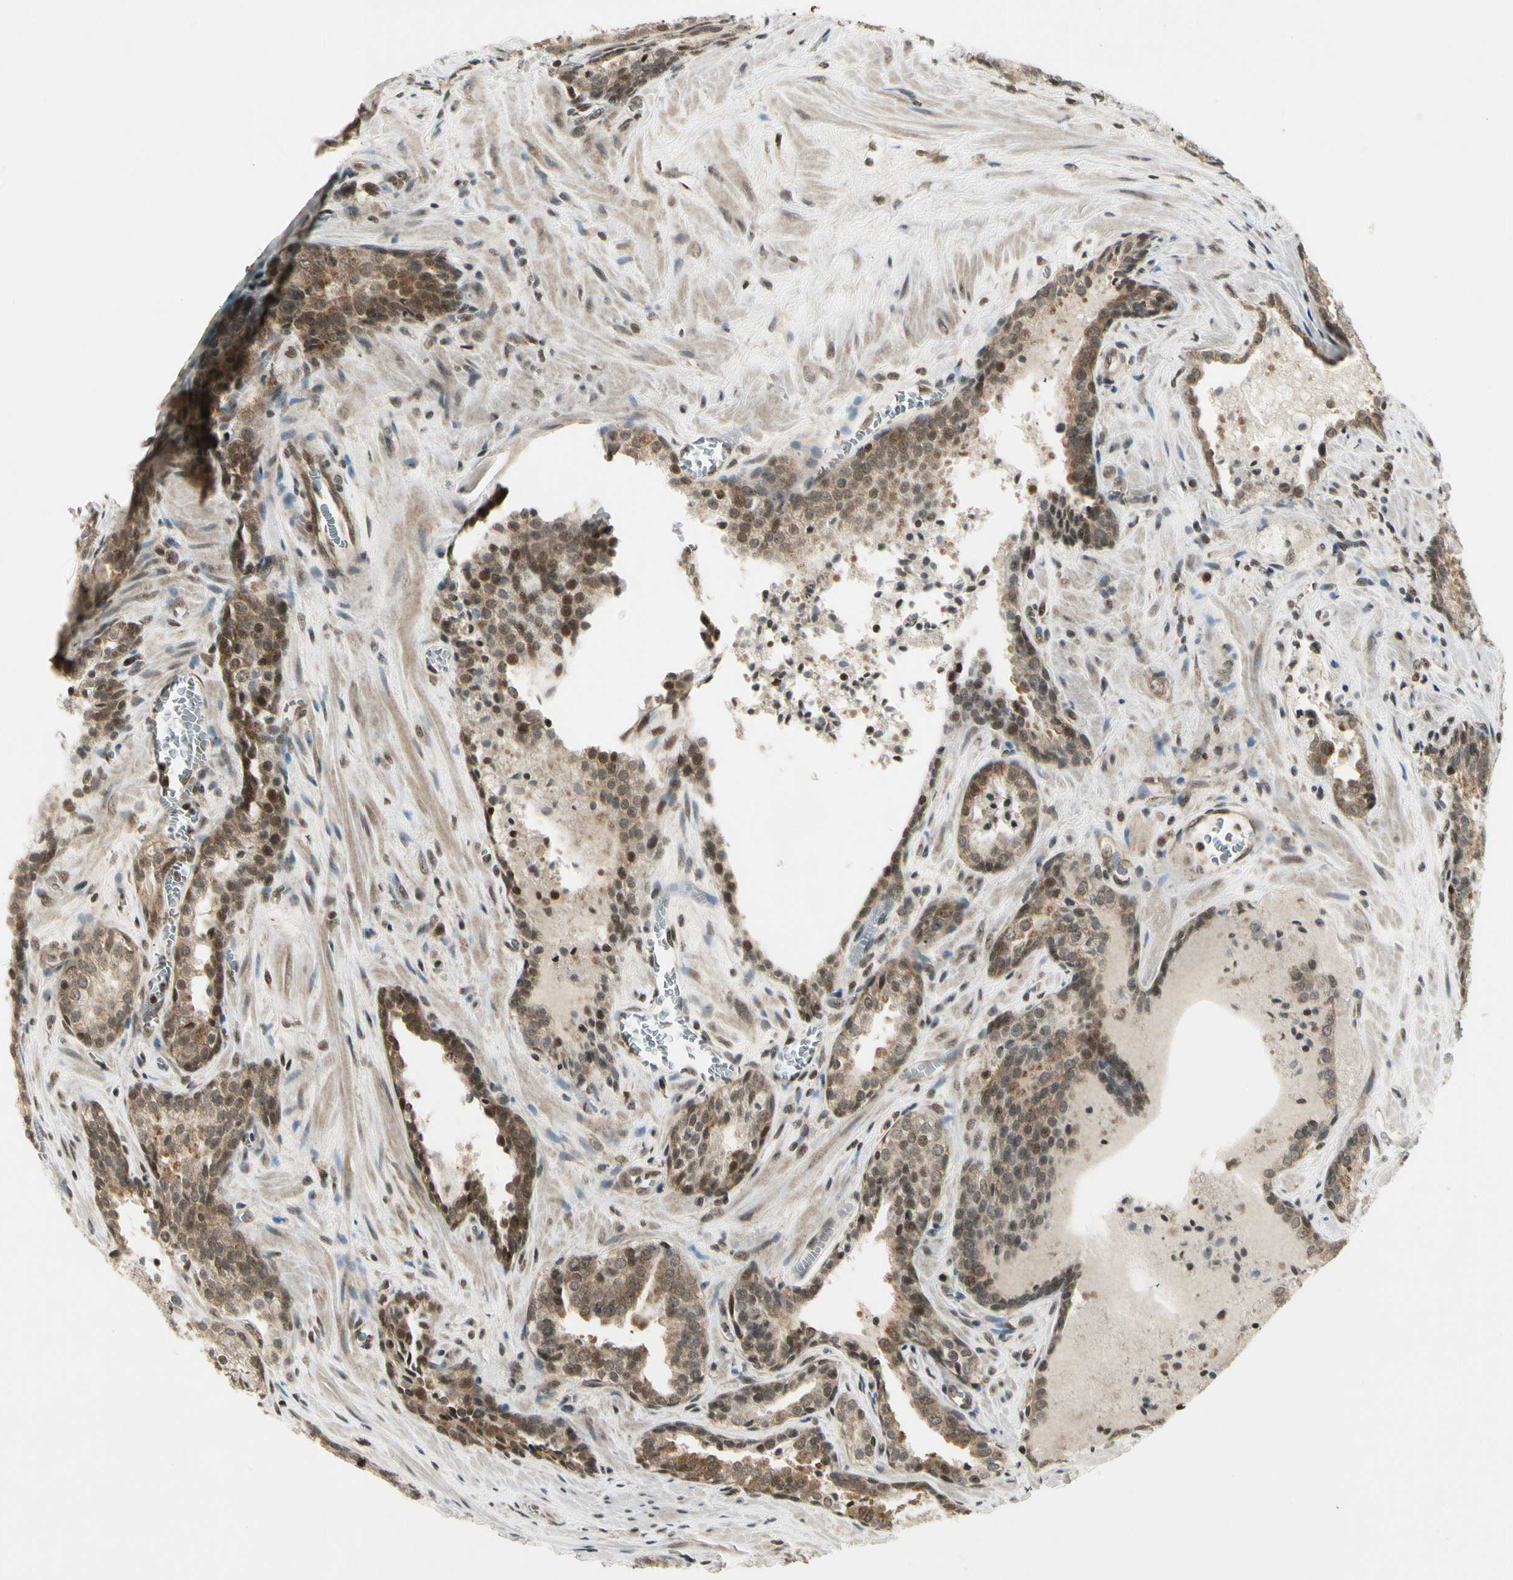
{"staining": {"intensity": "moderate", "quantity": "25%-75%", "location": "cytoplasmic/membranous"}, "tissue": "prostate cancer", "cell_type": "Tumor cells", "image_type": "cancer", "snomed": [{"axis": "morphology", "description": "Adenocarcinoma, Low grade"}, {"axis": "topography", "description": "Prostate"}], "caption": "Prostate cancer tissue reveals moderate cytoplasmic/membranous staining in about 25%-75% of tumor cells, visualized by immunohistochemistry.", "gene": "SMN2", "patient": {"sex": "male", "age": 60}}